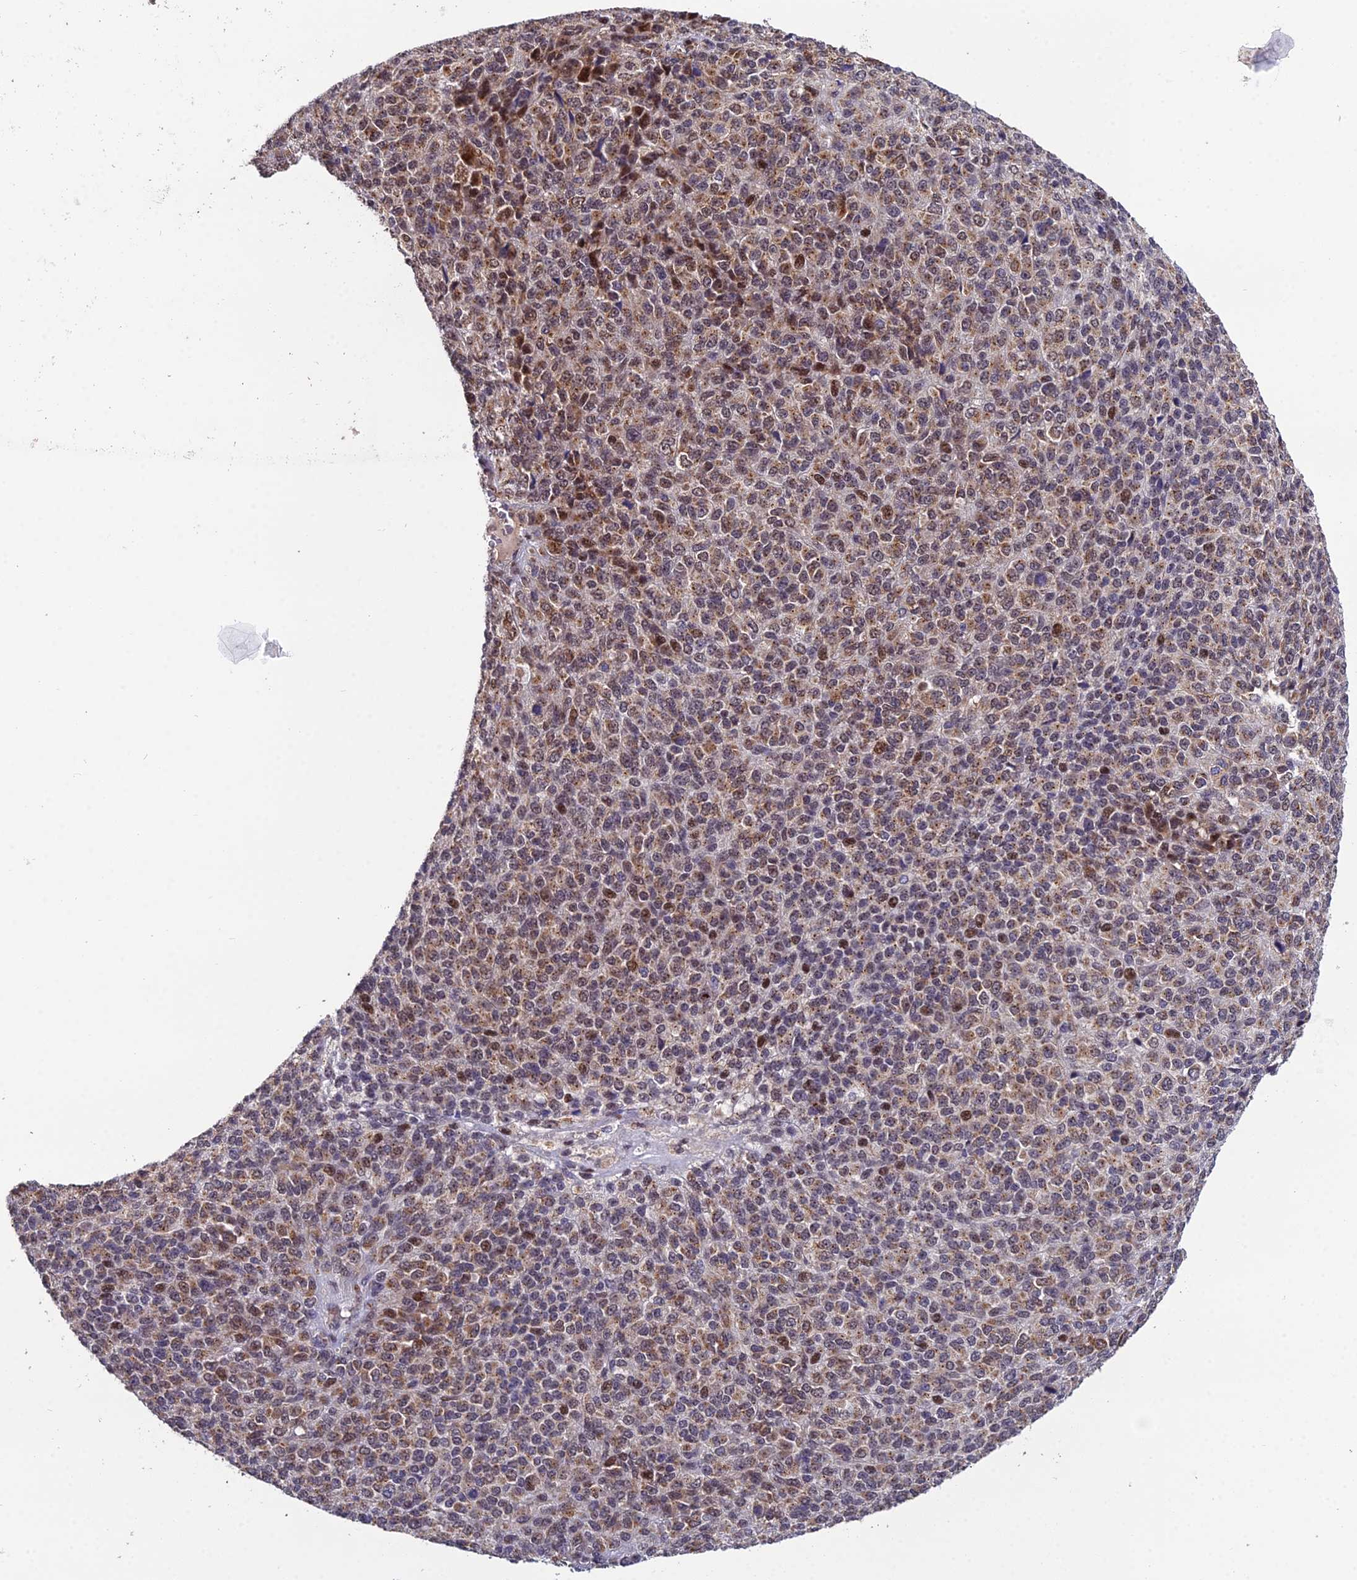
{"staining": {"intensity": "moderate", "quantity": "25%-75%", "location": "cytoplasmic/membranous,nuclear"}, "tissue": "melanoma", "cell_type": "Tumor cells", "image_type": "cancer", "snomed": [{"axis": "morphology", "description": "Malignant melanoma, Metastatic site"}, {"axis": "topography", "description": "Brain"}], "caption": "Melanoma stained for a protein reveals moderate cytoplasmic/membranous and nuclear positivity in tumor cells.", "gene": "ARL2", "patient": {"sex": "female", "age": 56}}